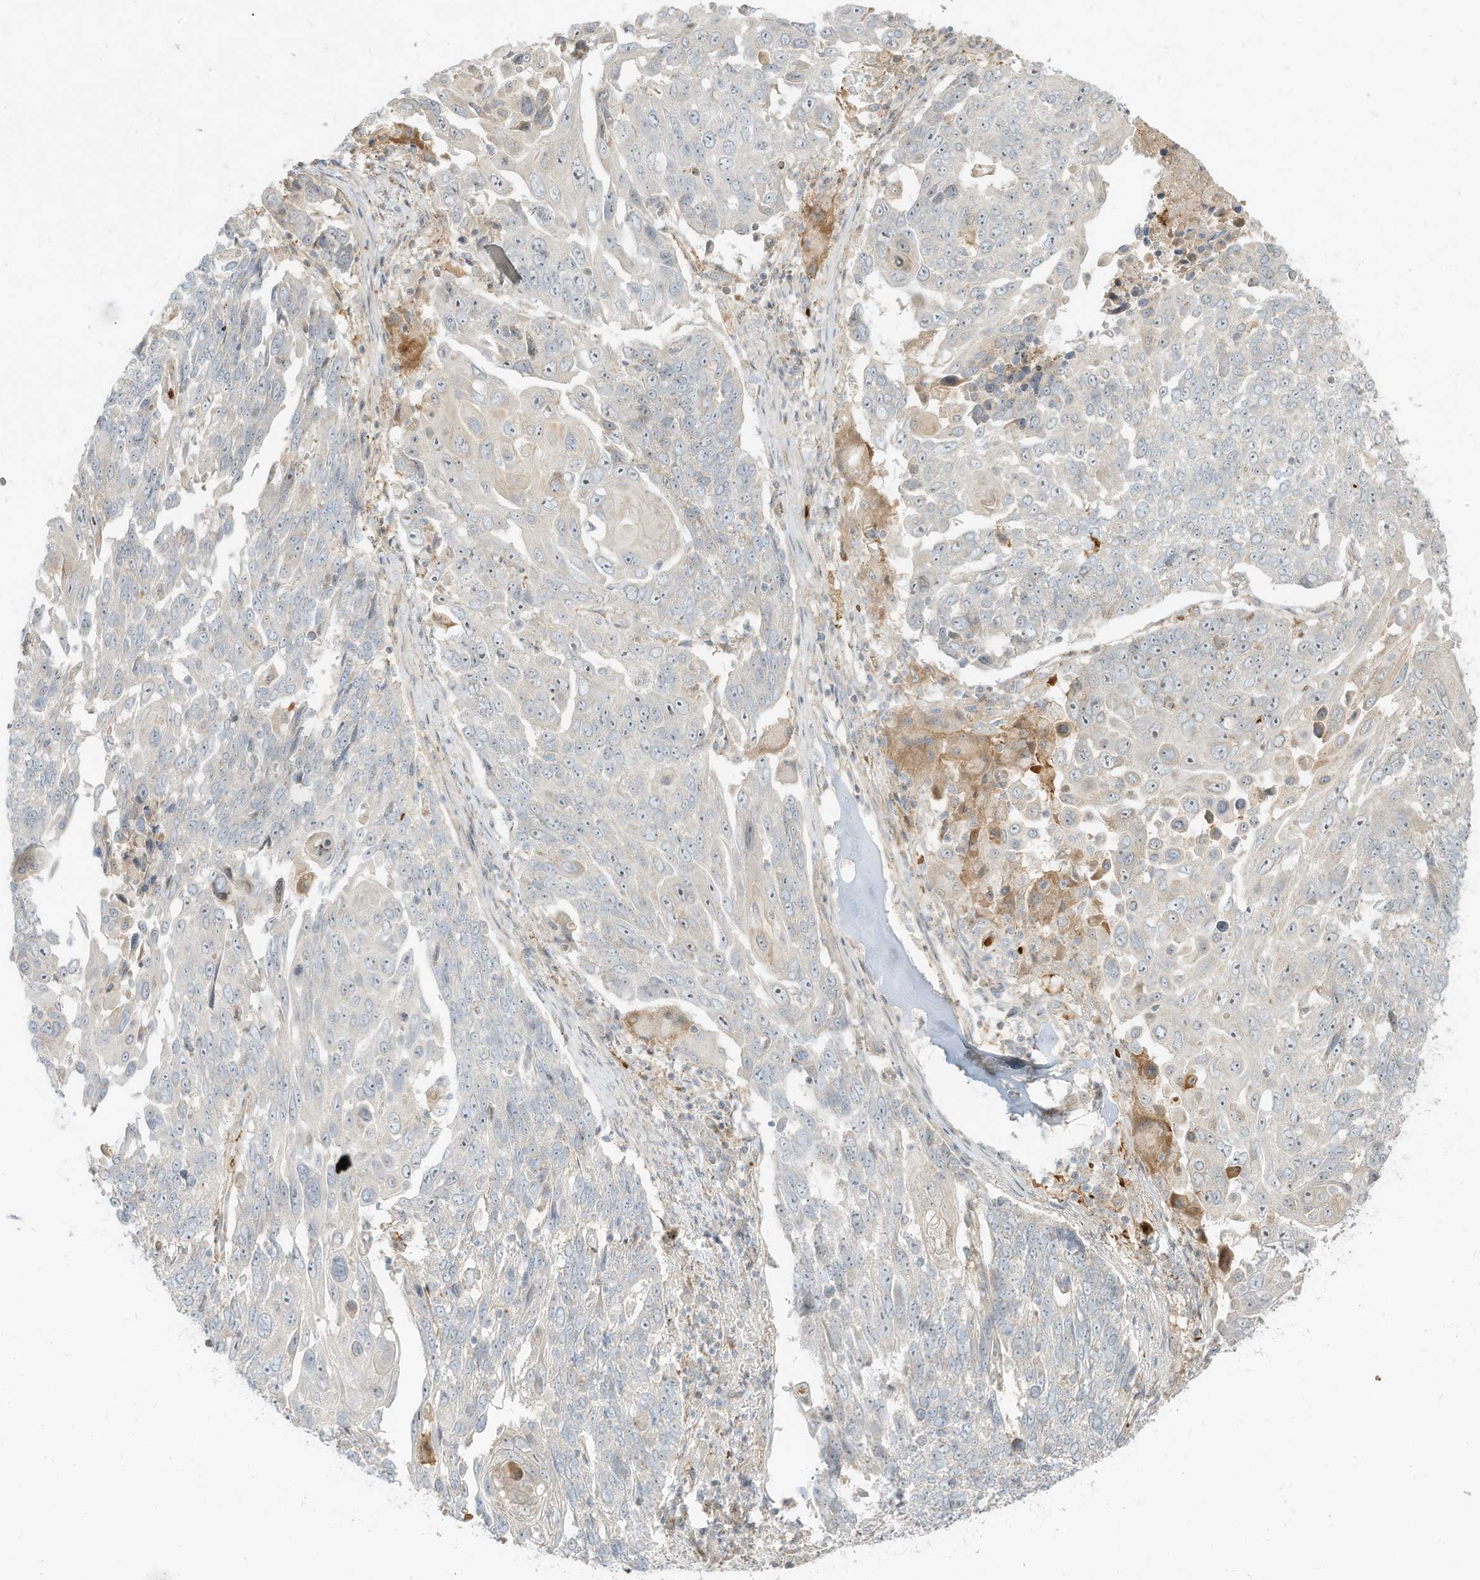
{"staining": {"intensity": "negative", "quantity": "none", "location": "none"}, "tissue": "lung cancer", "cell_type": "Tumor cells", "image_type": "cancer", "snomed": [{"axis": "morphology", "description": "Squamous cell carcinoma, NOS"}, {"axis": "topography", "description": "Lung"}], "caption": "Immunohistochemistry of human lung cancer shows no positivity in tumor cells.", "gene": "OFD1", "patient": {"sex": "male", "age": 66}}